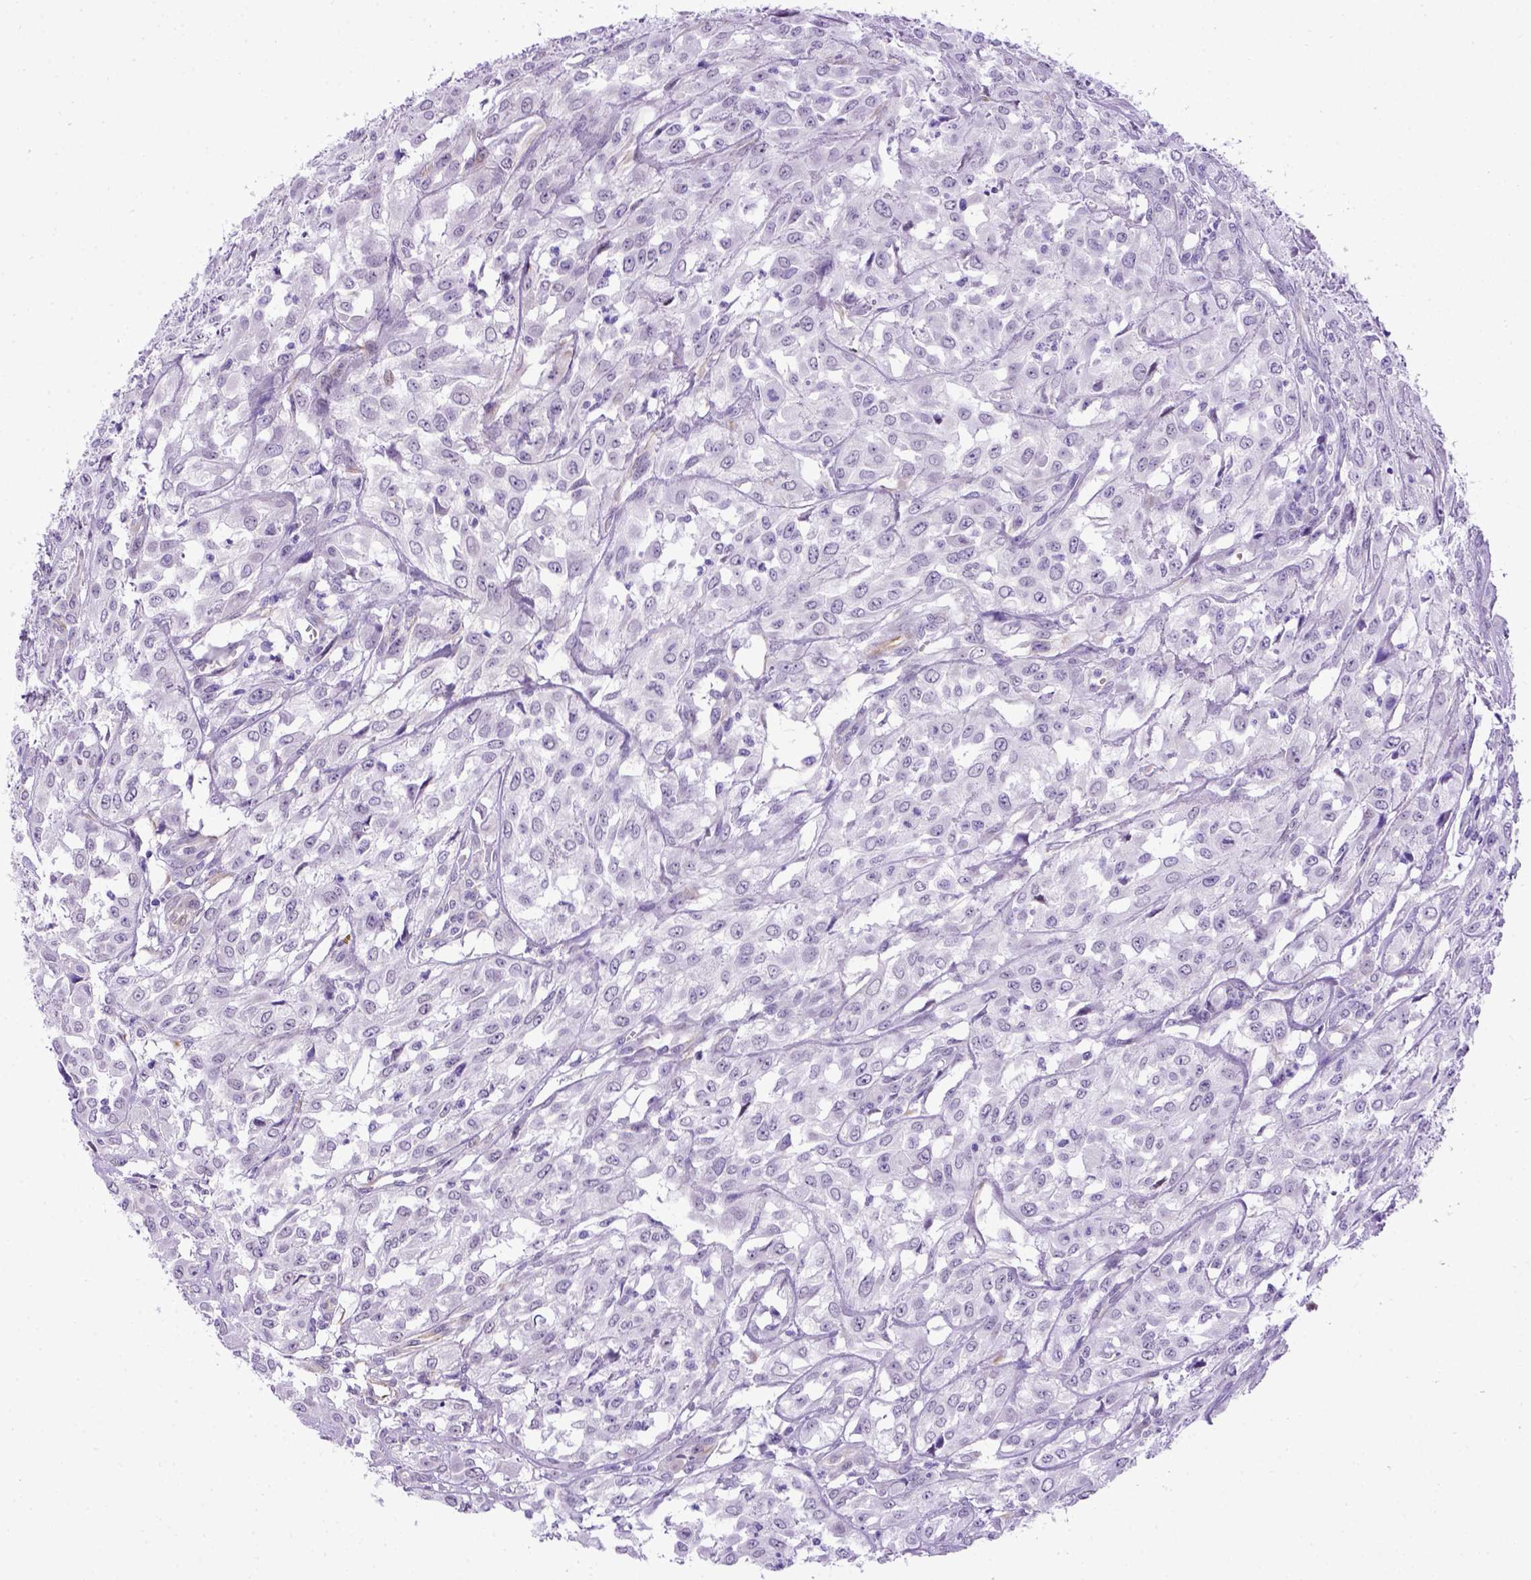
{"staining": {"intensity": "negative", "quantity": "none", "location": "none"}, "tissue": "urothelial cancer", "cell_type": "Tumor cells", "image_type": "cancer", "snomed": [{"axis": "morphology", "description": "Urothelial carcinoma, High grade"}, {"axis": "topography", "description": "Urinary bladder"}], "caption": "Immunohistochemistry (IHC) image of human urothelial carcinoma (high-grade) stained for a protein (brown), which demonstrates no staining in tumor cells. (Stains: DAB (3,3'-diaminobenzidine) immunohistochemistry with hematoxylin counter stain, Microscopy: brightfield microscopy at high magnification).", "gene": "ADAM12", "patient": {"sex": "male", "age": 67}}